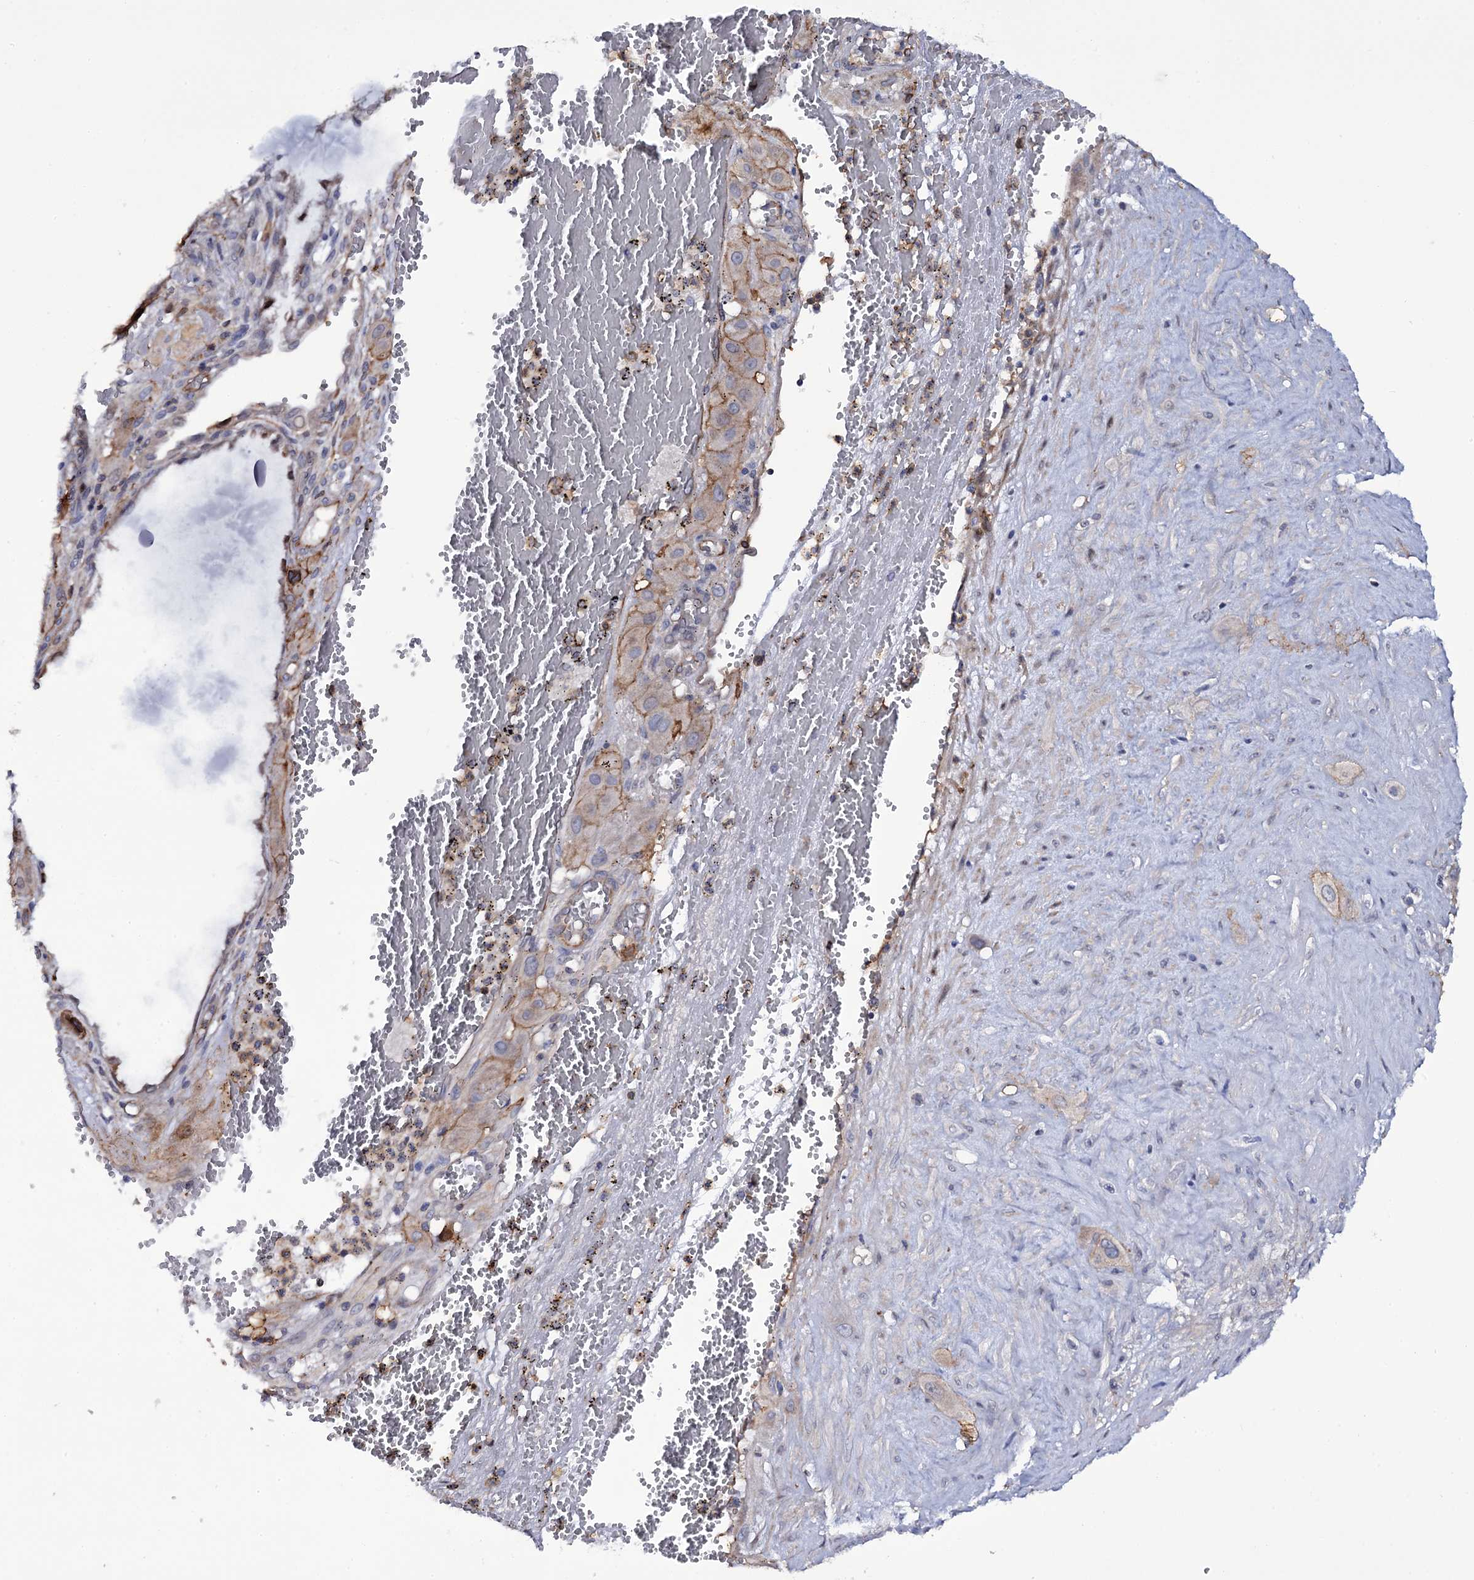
{"staining": {"intensity": "weak", "quantity": "25%-75%", "location": "cytoplasmic/membranous"}, "tissue": "cervical cancer", "cell_type": "Tumor cells", "image_type": "cancer", "snomed": [{"axis": "morphology", "description": "Squamous cell carcinoma, NOS"}, {"axis": "topography", "description": "Cervix"}], "caption": "Immunohistochemistry of cervical squamous cell carcinoma shows low levels of weak cytoplasmic/membranous positivity in about 25%-75% of tumor cells.", "gene": "TTC23", "patient": {"sex": "female", "age": 34}}